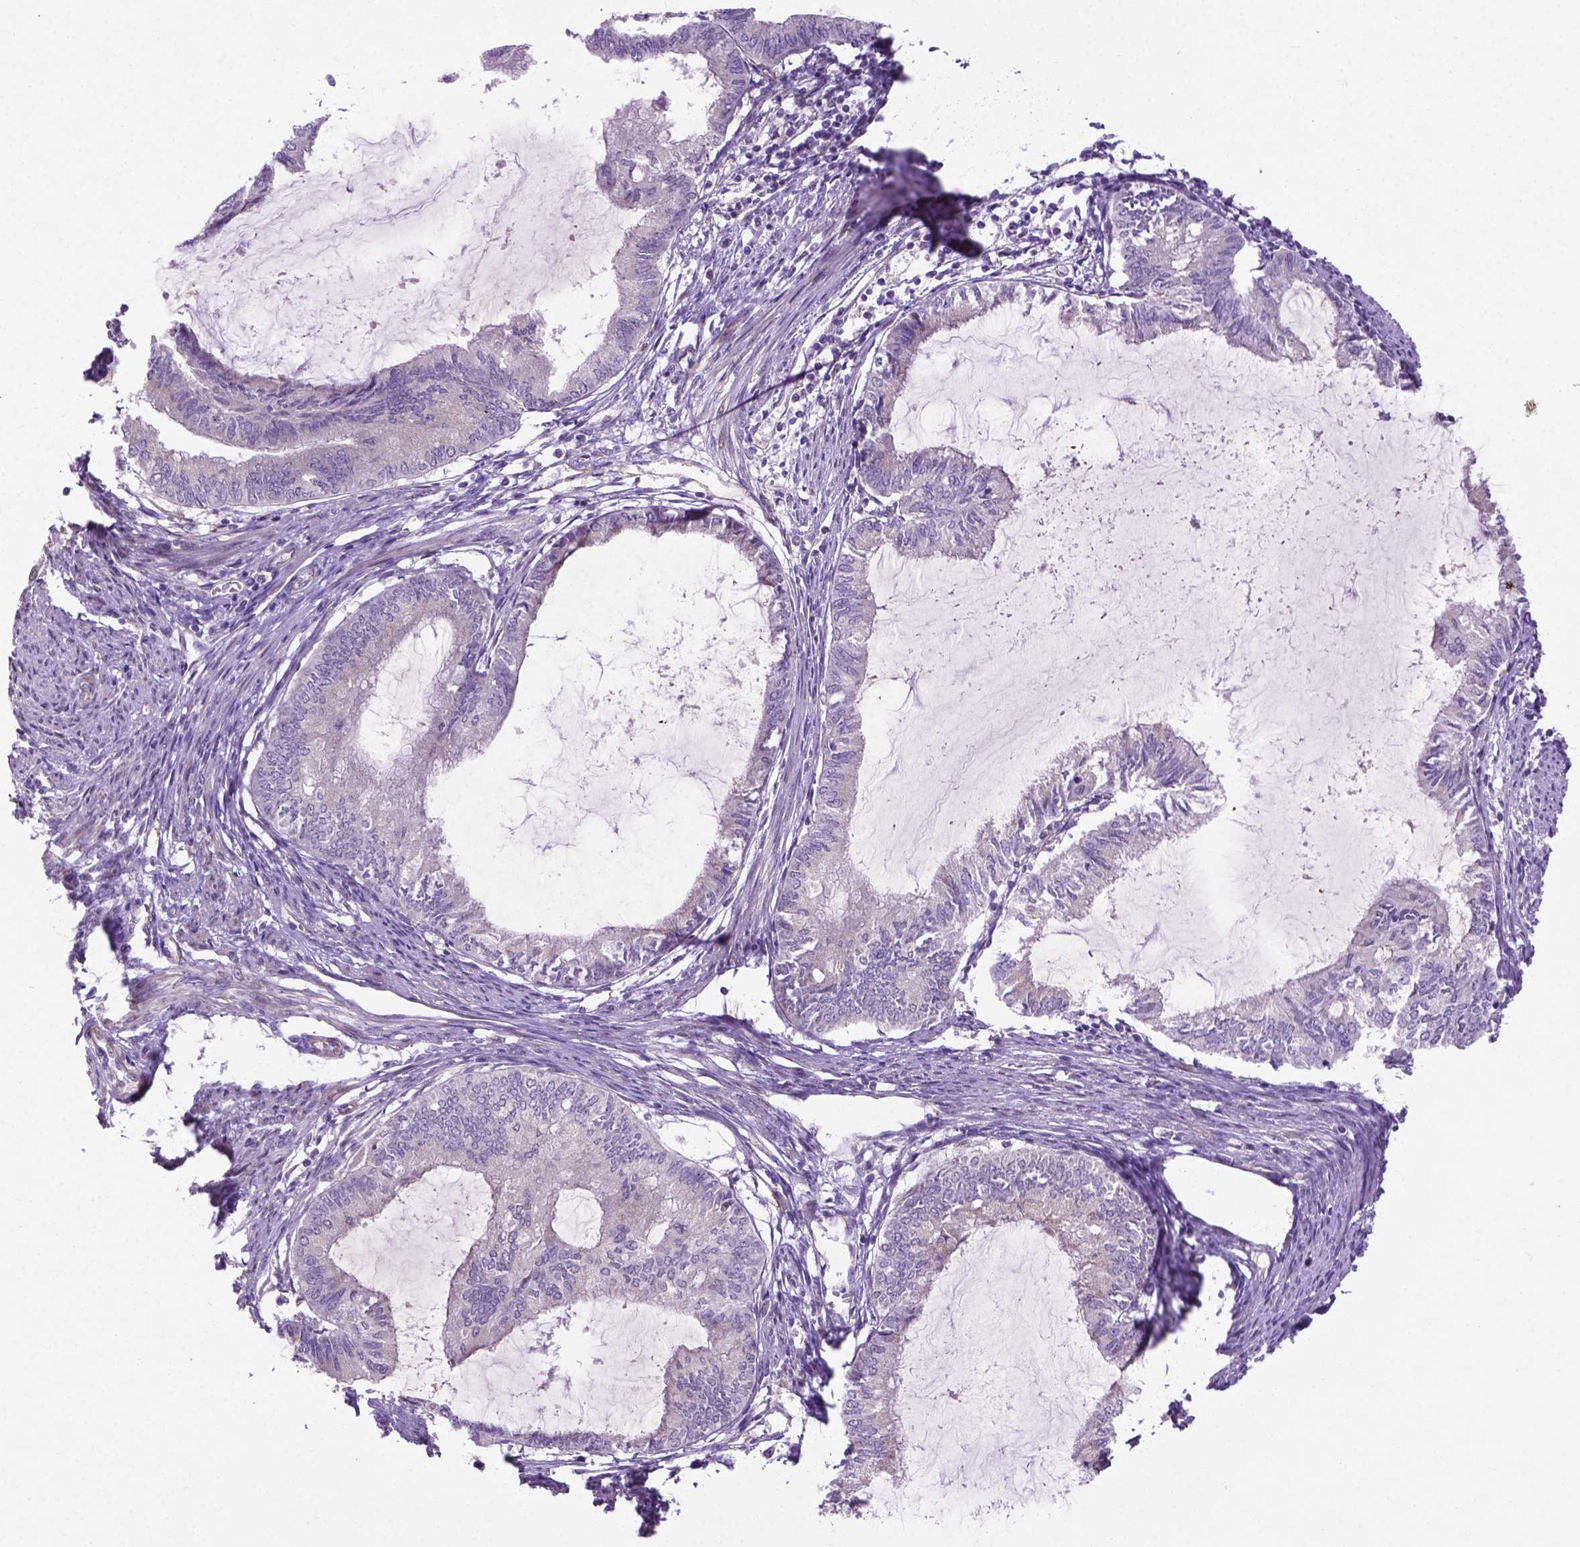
{"staining": {"intensity": "negative", "quantity": "none", "location": "none"}, "tissue": "endometrial cancer", "cell_type": "Tumor cells", "image_type": "cancer", "snomed": [{"axis": "morphology", "description": "Adenocarcinoma, NOS"}, {"axis": "topography", "description": "Endometrium"}], "caption": "Tumor cells show no significant expression in adenocarcinoma (endometrial). The staining is performed using DAB (3,3'-diaminobenzidine) brown chromogen with nuclei counter-stained in using hematoxylin.", "gene": "CCER2", "patient": {"sex": "female", "age": 86}}